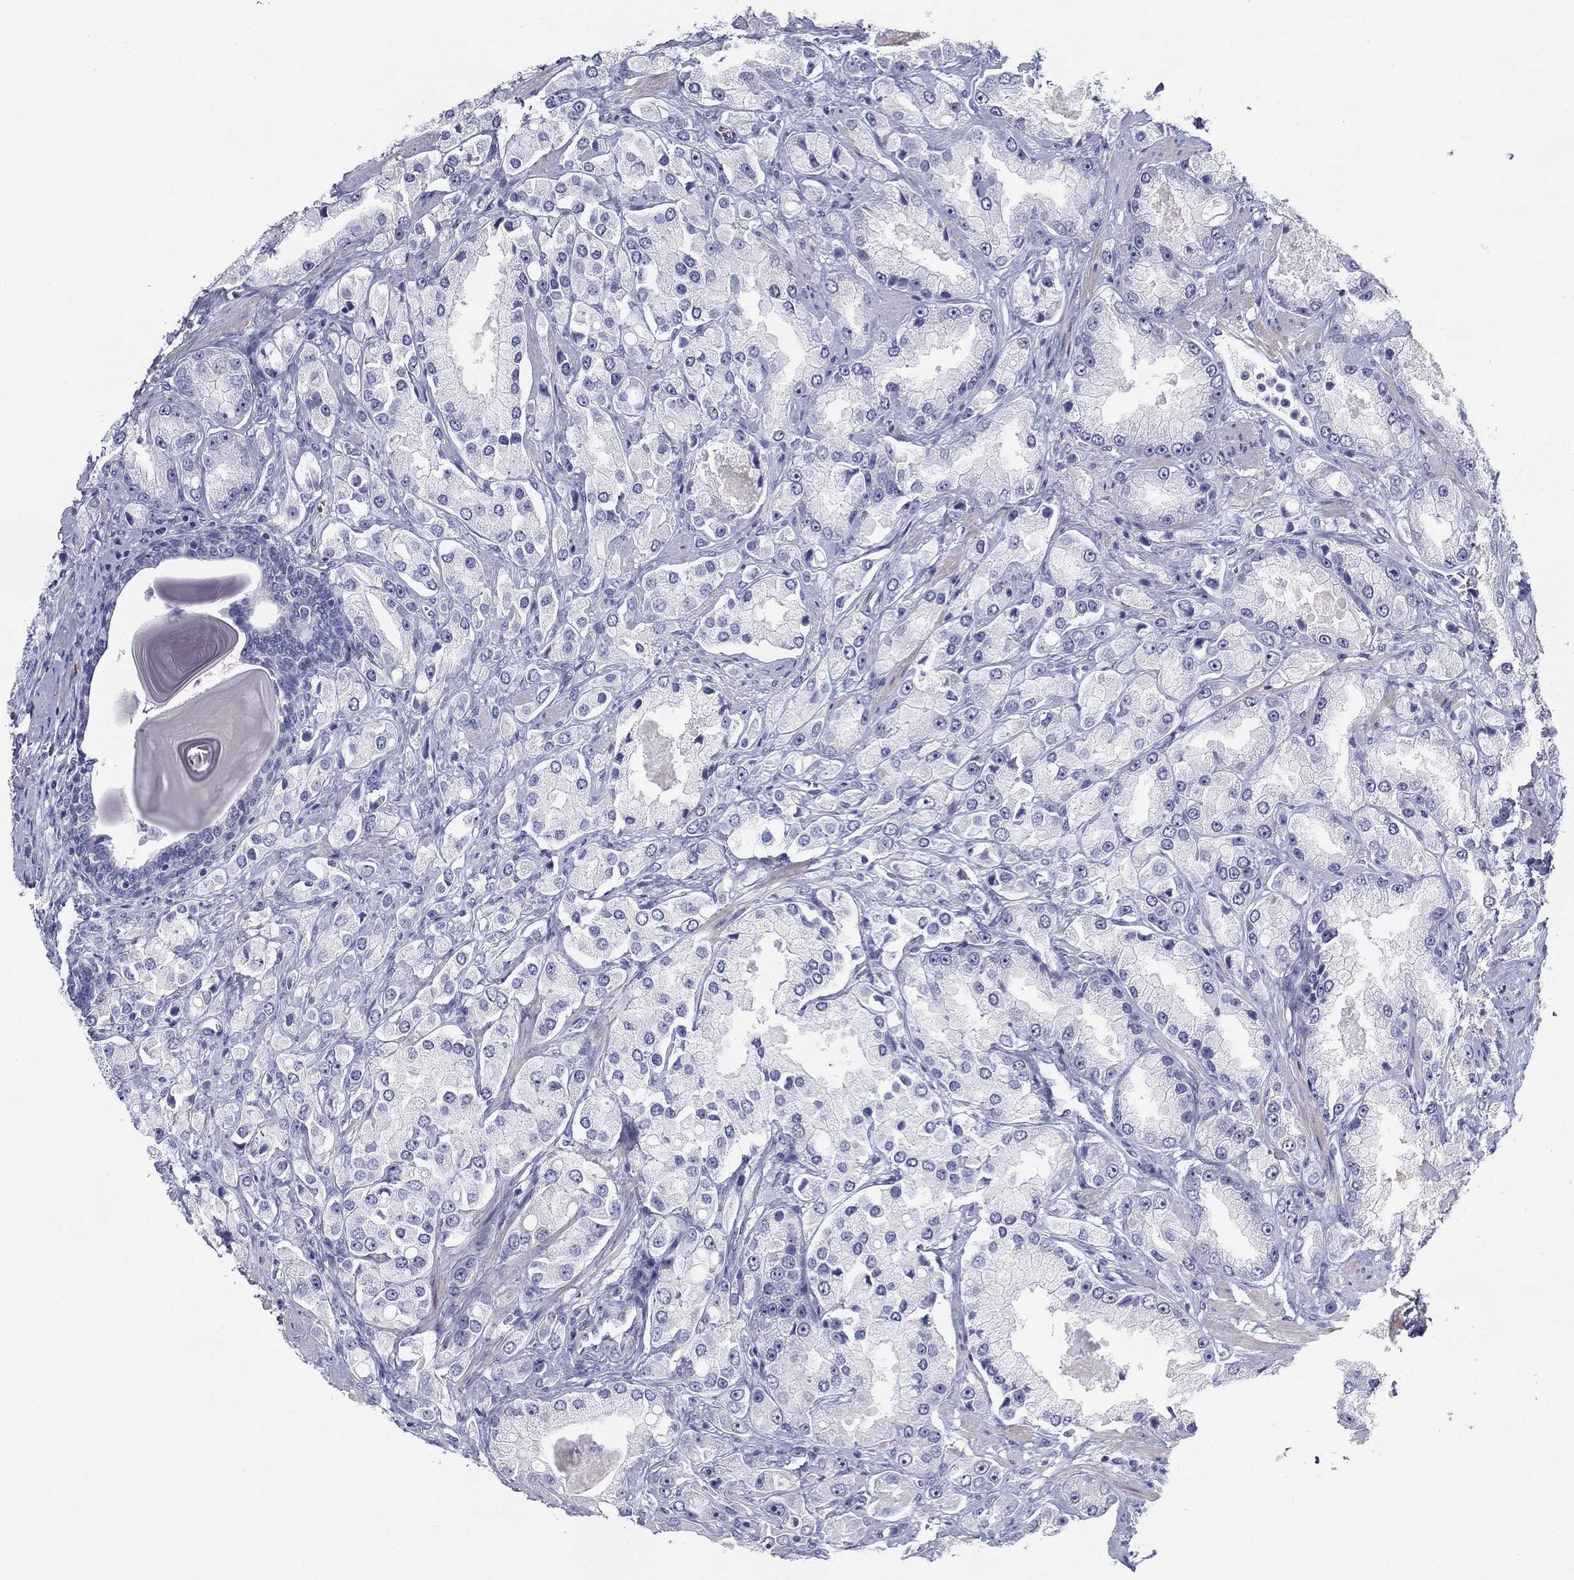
{"staining": {"intensity": "negative", "quantity": "none", "location": "none"}, "tissue": "prostate cancer", "cell_type": "Tumor cells", "image_type": "cancer", "snomed": [{"axis": "morphology", "description": "Adenocarcinoma, NOS"}, {"axis": "topography", "description": "Prostate and seminal vesicle, NOS"}, {"axis": "topography", "description": "Prostate"}], "caption": "There is no significant positivity in tumor cells of prostate cancer (adenocarcinoma).", "gene": "CD79B", "patient": {"sex": "male", "age": 64}}